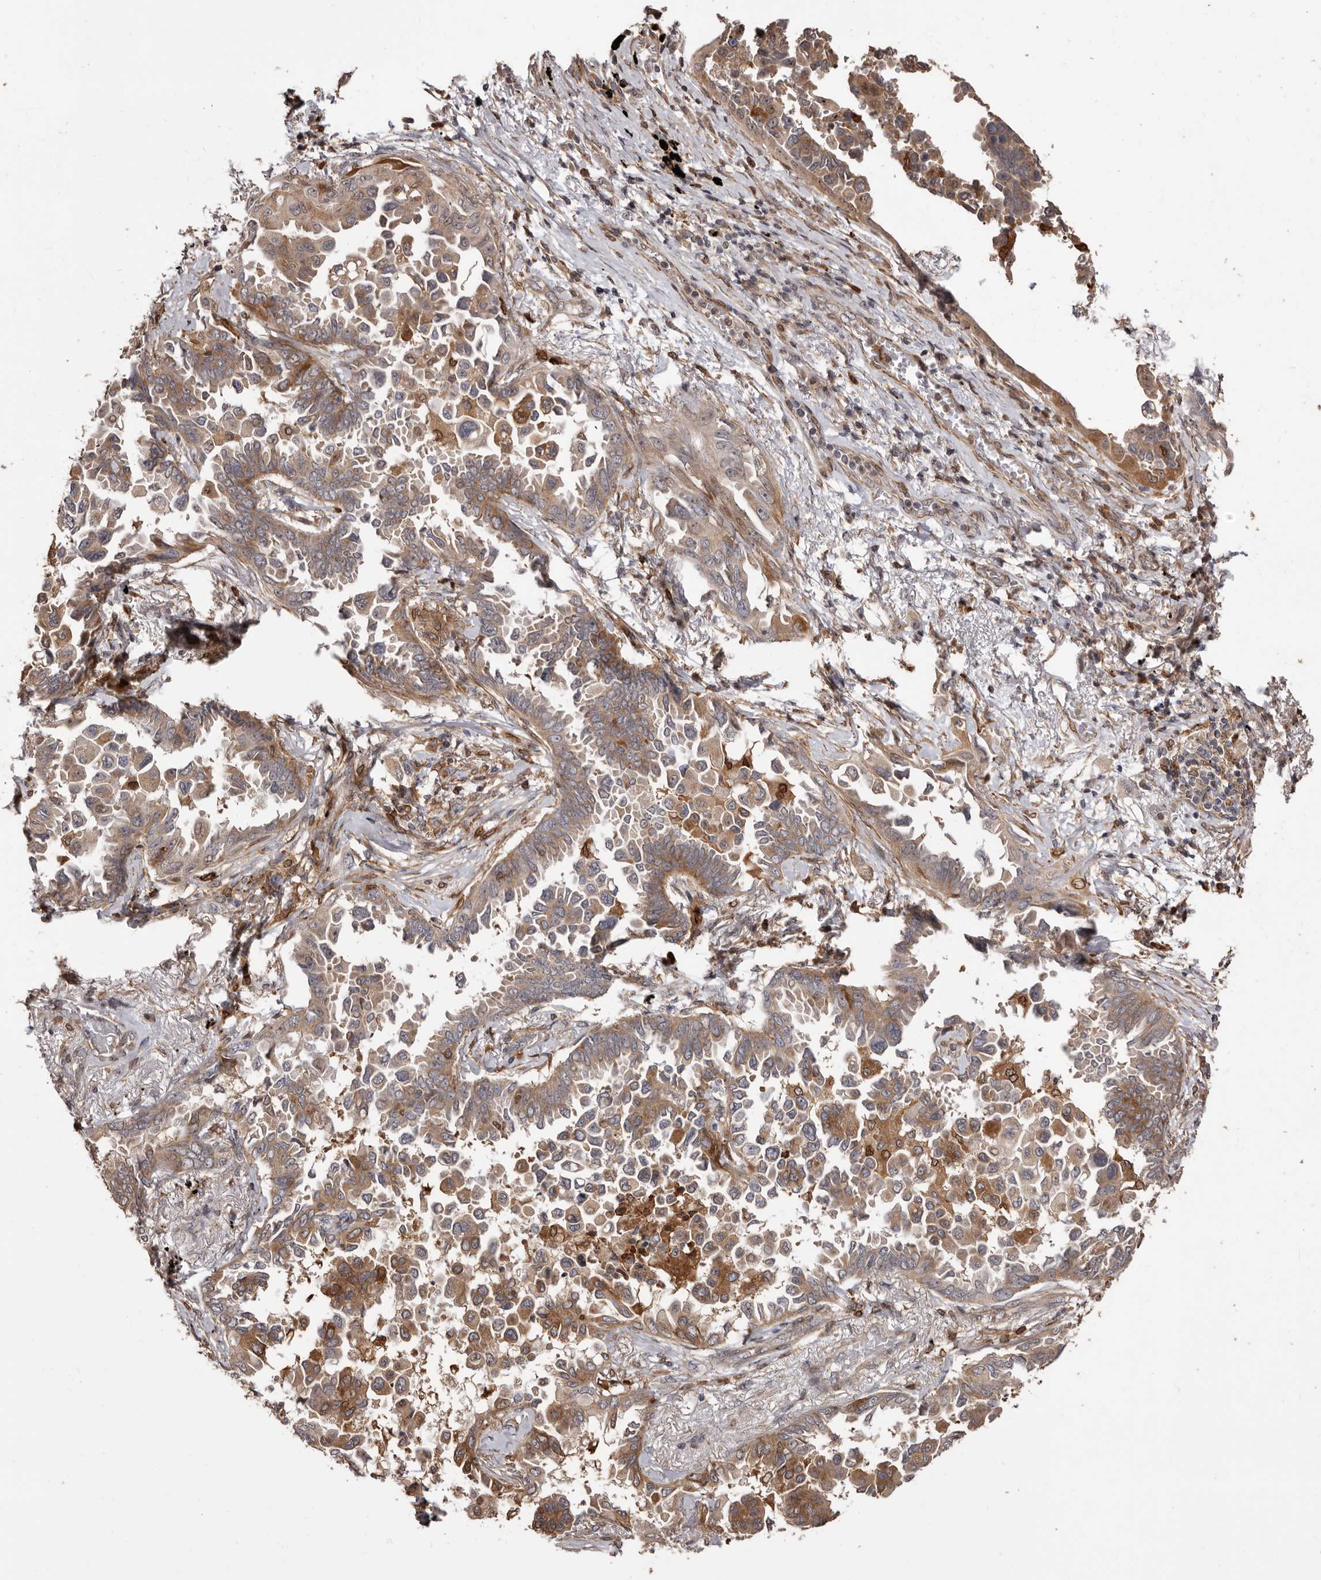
{"staining": {"intensity": "moderate", "quantity": ">75%", "location": "cytoplasmic/membranous"}, "tissue": "lung cancer", "cell_type": "Tumor cells", "image_type": "cancer", "snomed": [{"axis": "morphology", "description": "Adenocarcinoma, NOS"}, {"axis": "topography", "description": "Lung"}], "caption": "DAB immunohistochemical staining of adenocarcinoma (lung) demonstrates moderate cytoplasmic/membranous protein staining in about >75% of tumor cells. The staining was performed using DAB, with brown indicating positive protein expression. Nuclei are stained blue with hematoxylin.", "gene": "ZCCHC7", "patient": {"sex": "female", "age": 67}}